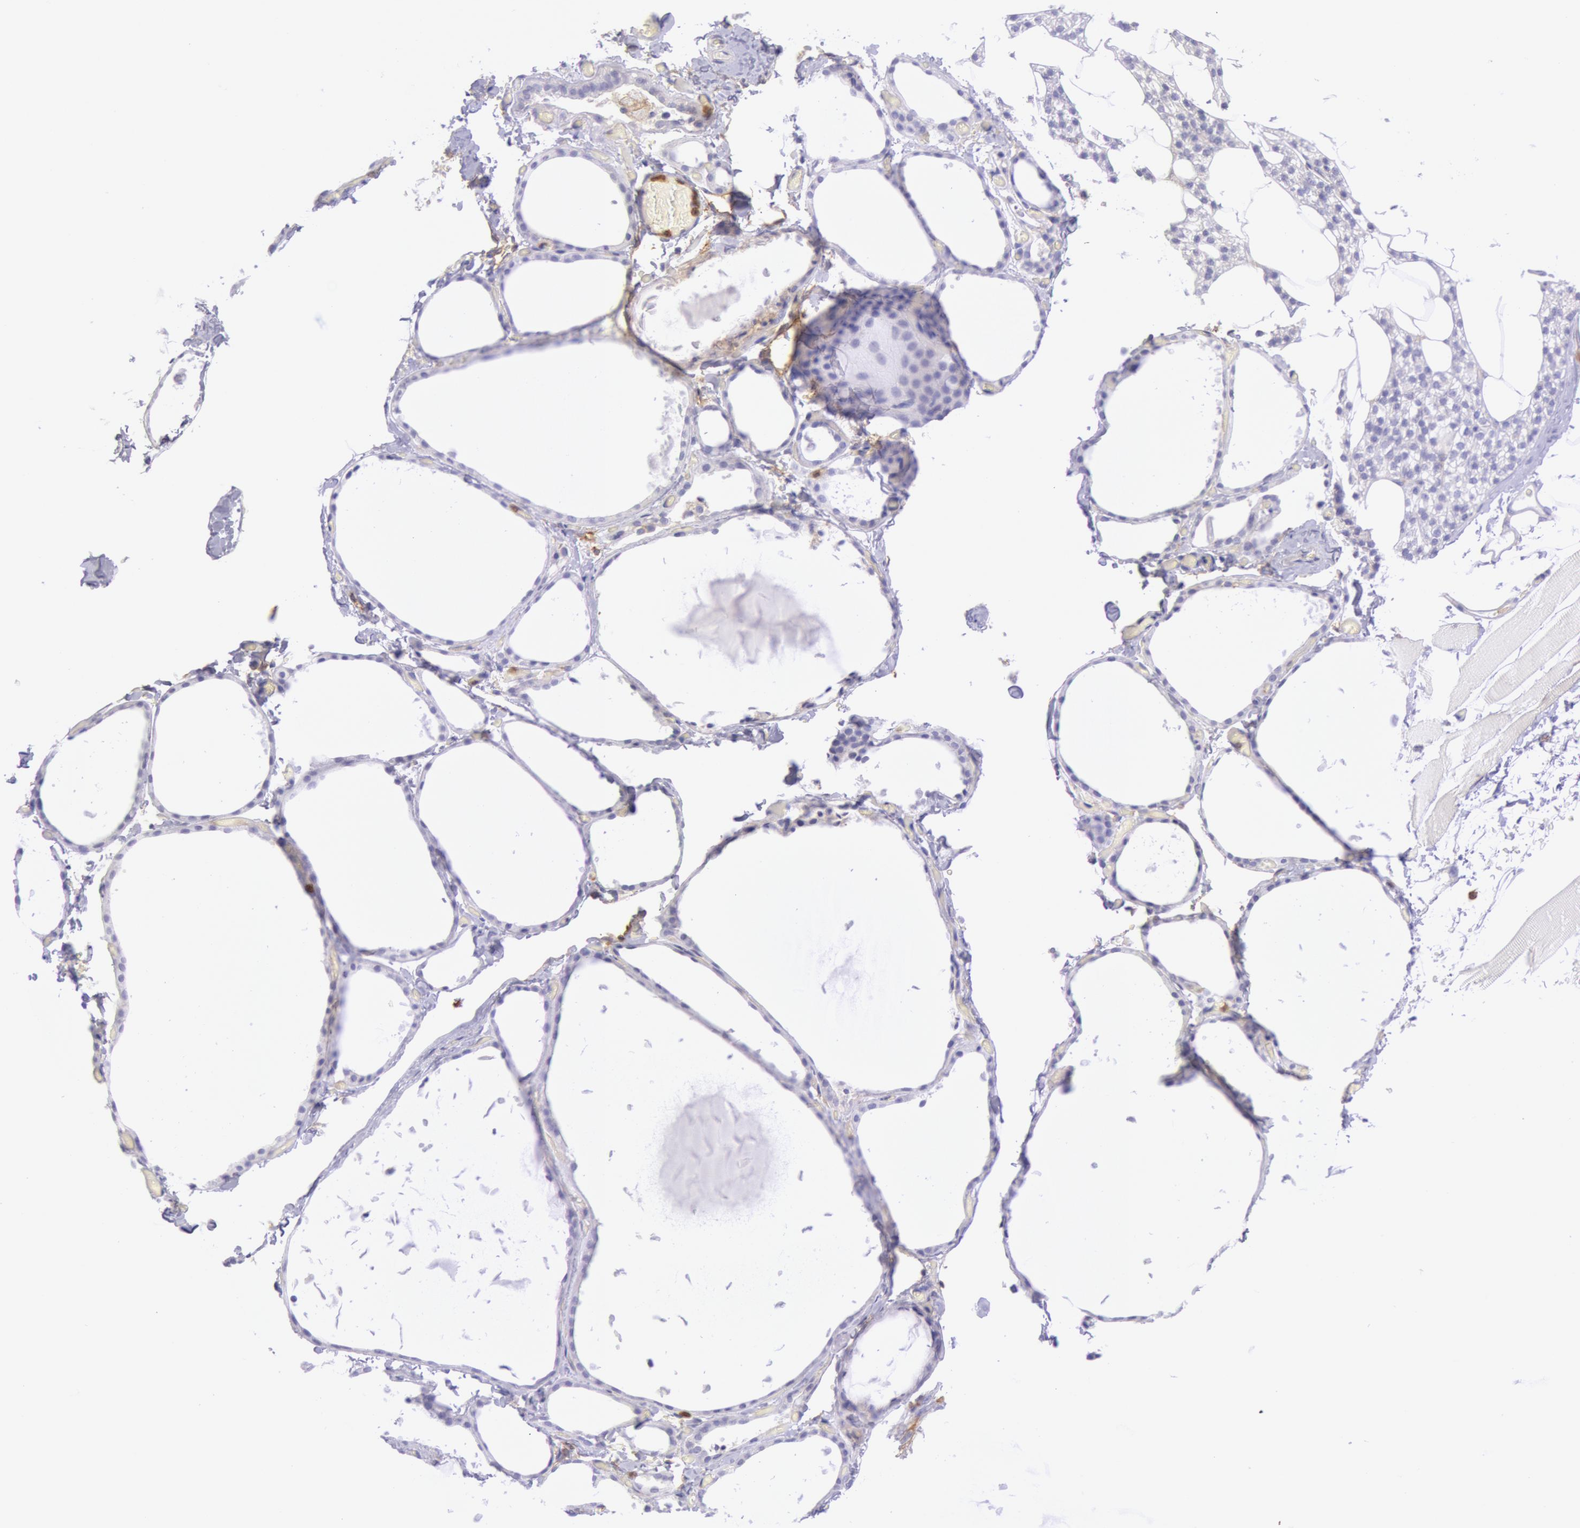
{"staining": {"intensity": "negative", "quantity": "none", "location": "none"}, "tissue": "thyroid gland", "cell_type": "Glandular cells", "image_type": "normal", "snomed": [{"axis": "morphology", "description": "Normal tissue, NOS"}, {"axis": "topography", "description": "Thyroid gland"}], "caption": "This histopathology image is of normal thyroid gland stained with immunohistochemistry to label a protein in brown with the nuclei are counter-stained blue. There is no staining in glandular cells. (Brightfield microscopy of DAB (3,3'-diaminobenzidine) IHC at high magnification).", "gene": "LYN", "patient": {"sex": "female", "age": 22}}